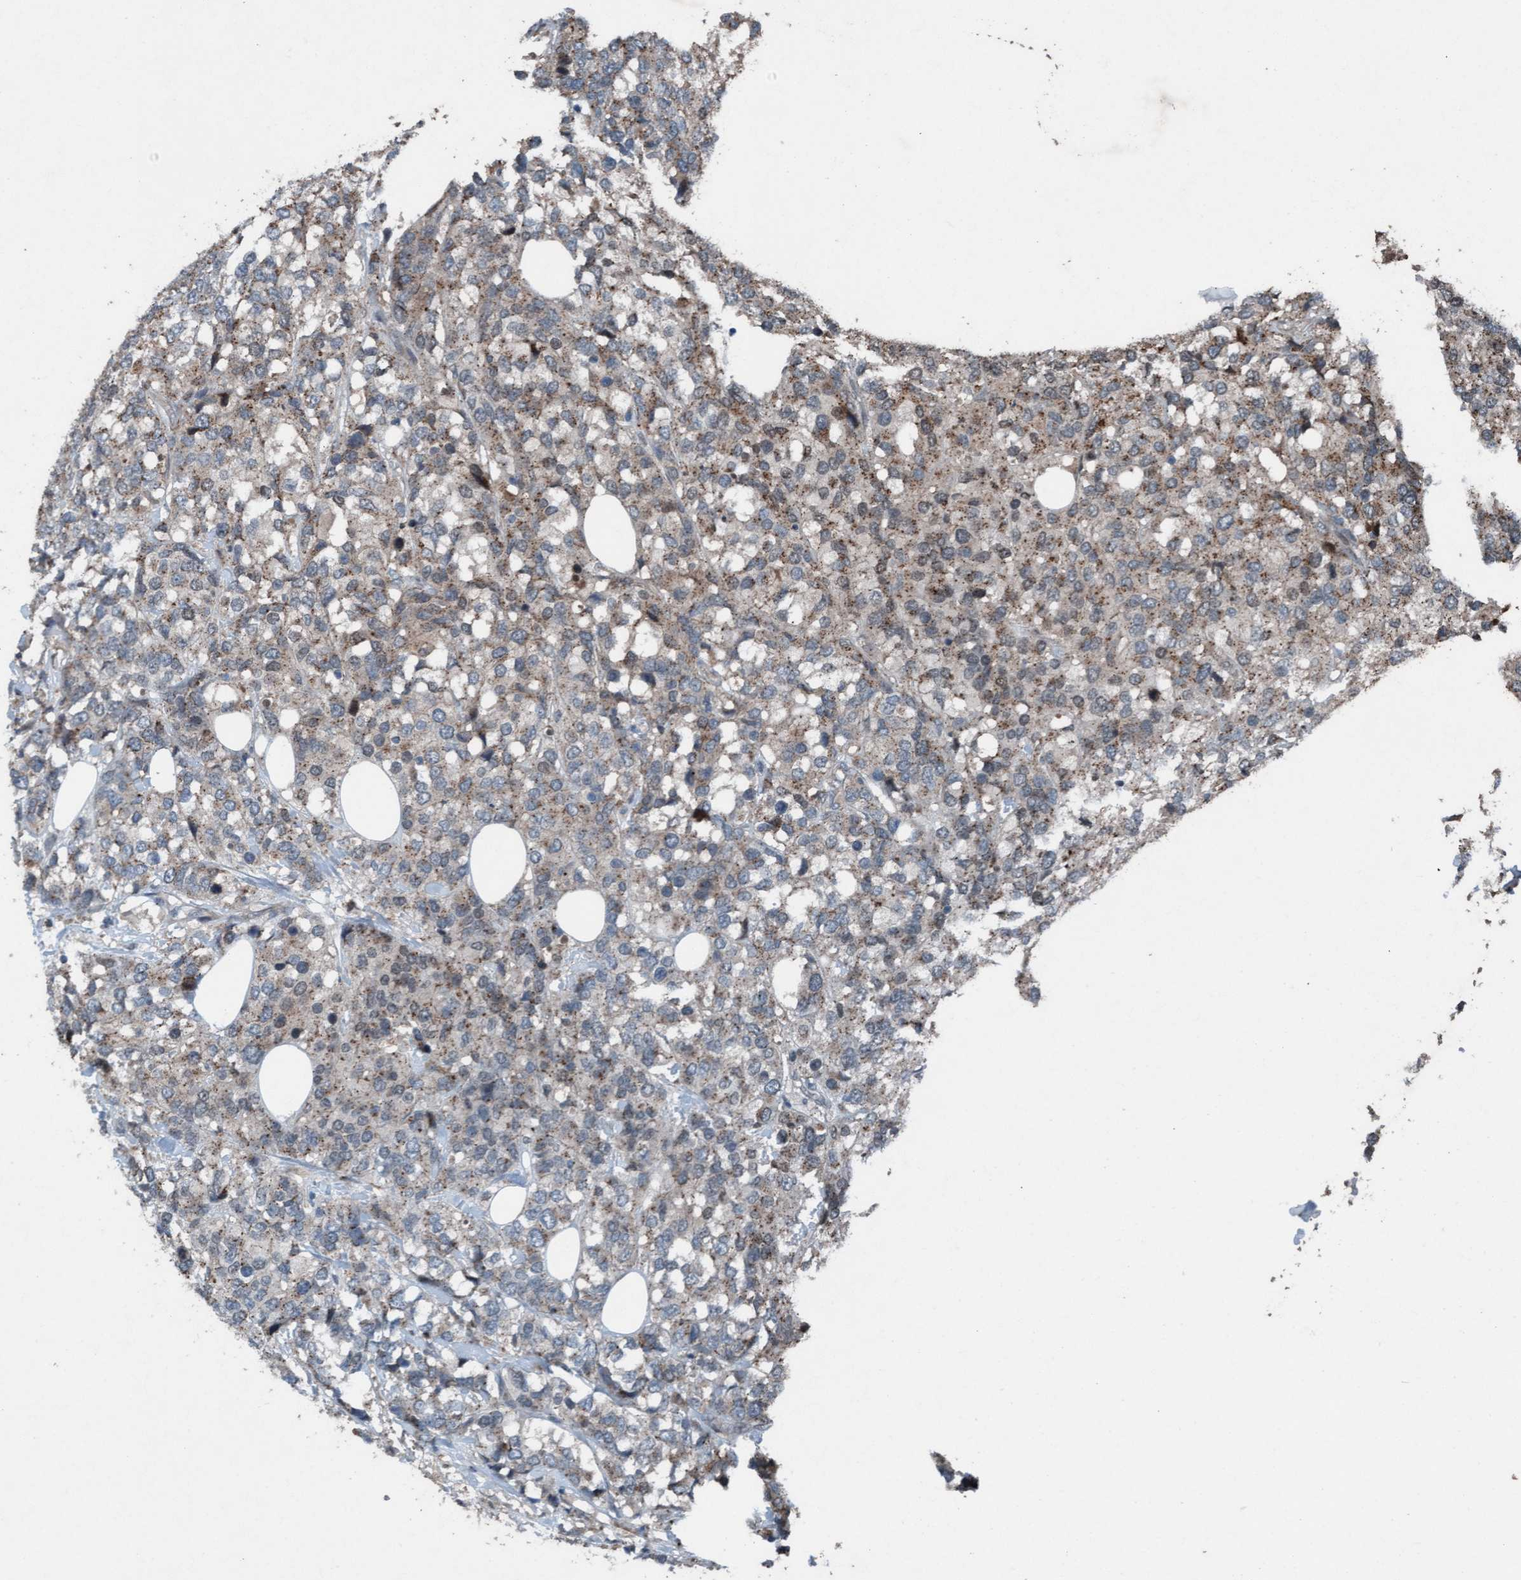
{"staining": {"intensity": "weak", "quantity": "25%-75%", "location": "cytoplasmic/membranous,nuclear"}, "tissue": "breast cancer", "cell_type": "Tumor cells", "image_type": "cancer", "snomed": [{"axis": "morphology", "description": "Lobular carcinoma"}, {"axis": "topography", "description": "Breast"}], "caption": "A photomicrograph of breast lobular carcinoma stained for a protein displays weak cytoplasmic/membranous and nuclear brown staining in tumor cells.", "gene": "PLXNB2", "patient": {"sex": "female", "age": 59}}